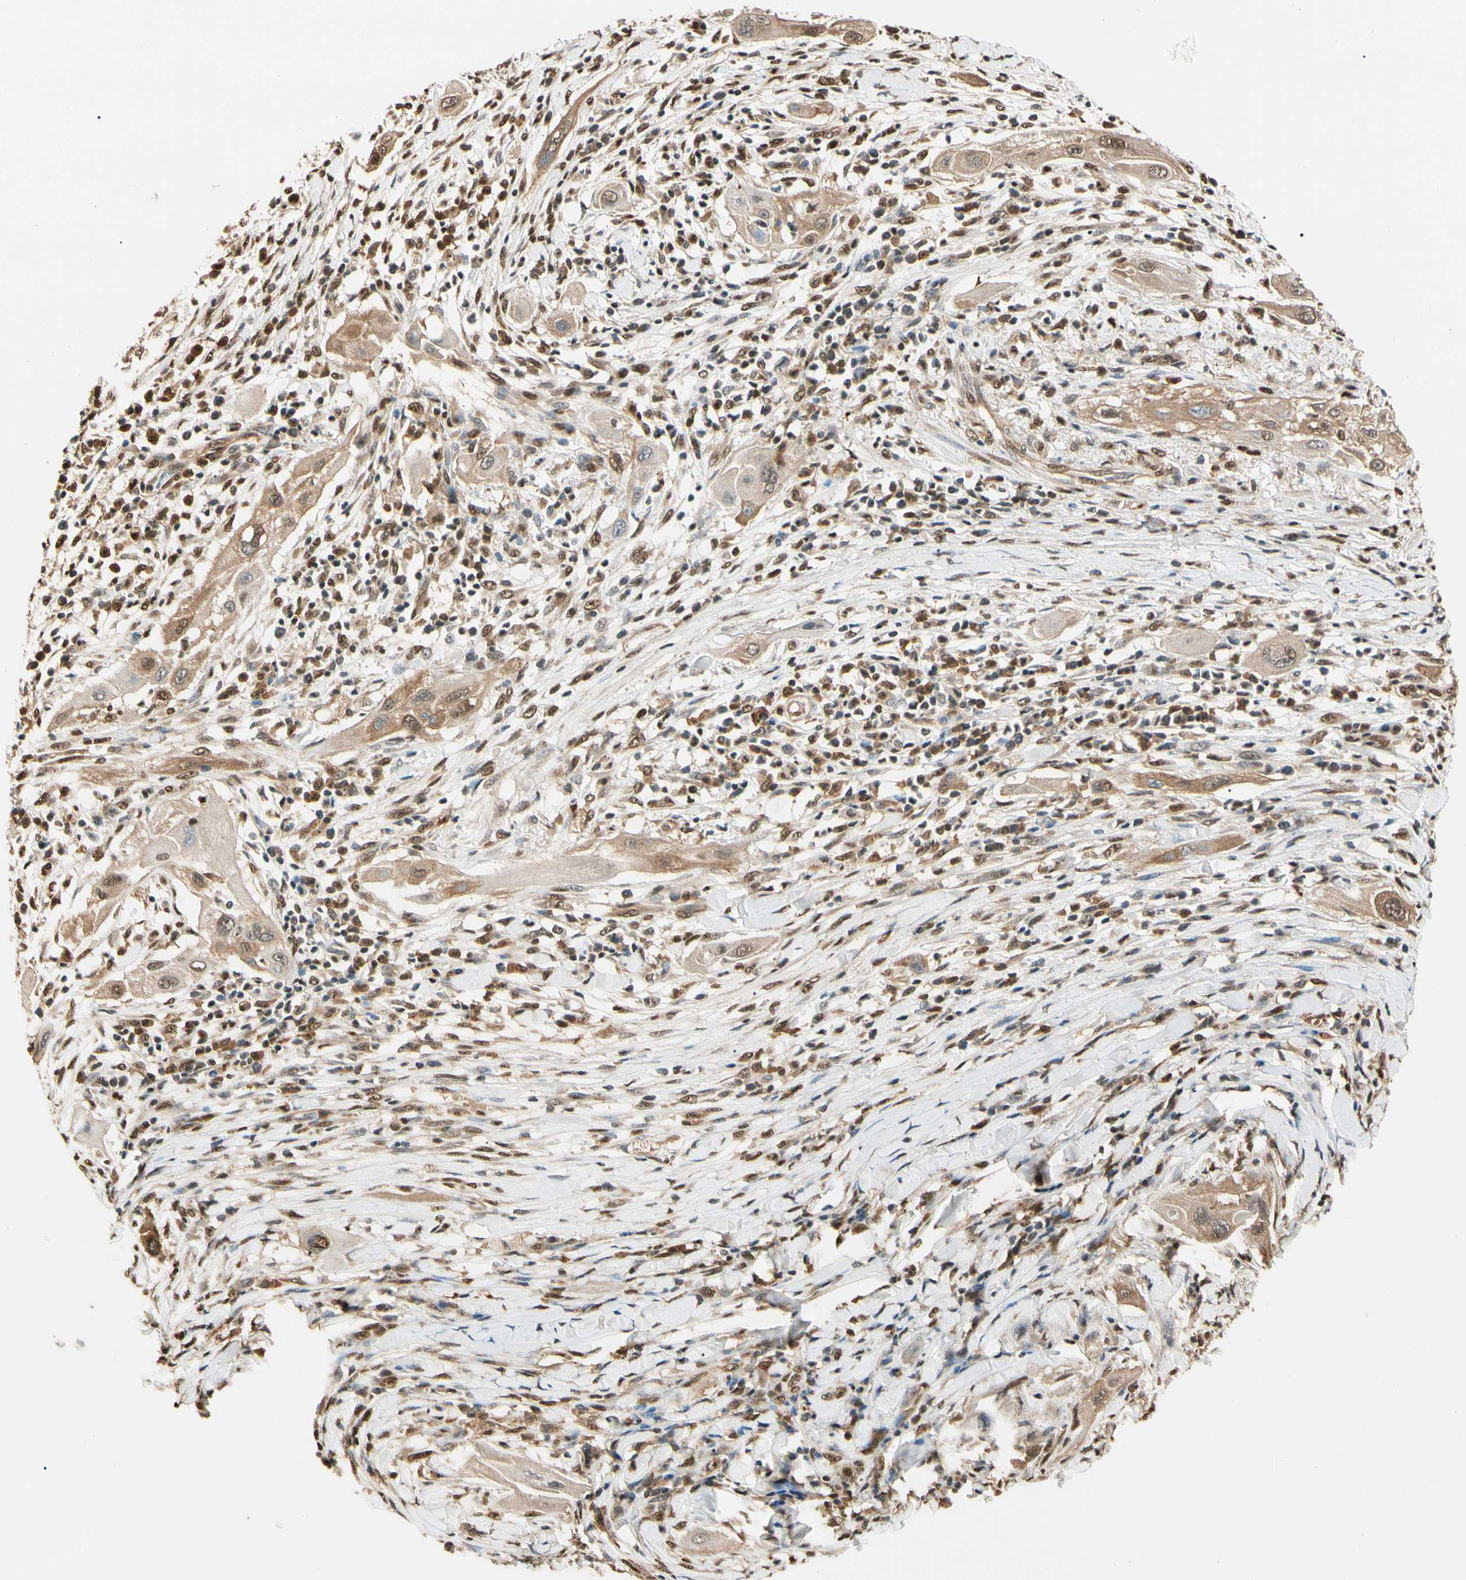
{"staining": {"intensity": "weak", "quantity": ">75%", "location": "cytoplasmic/membranous,nuclear"}, "tissue": "lung cancer", "cell_type": "Tumor cells", "image_type": "cancer", "snomed": [{"axis": "morphology", "description": "Squamous cell carcinoma, NOS"}, {"axis": "topography", "description": "Lung"}], "caption": "Weak cytoplasmic/membranous and nuclear staining for a protein is present in approximately >75% of tumor cells of lung squamous cell carcinoma using immunohistochemistry.", "gene": "PNCK", "patient": {"sex": "female", "age": 47}}